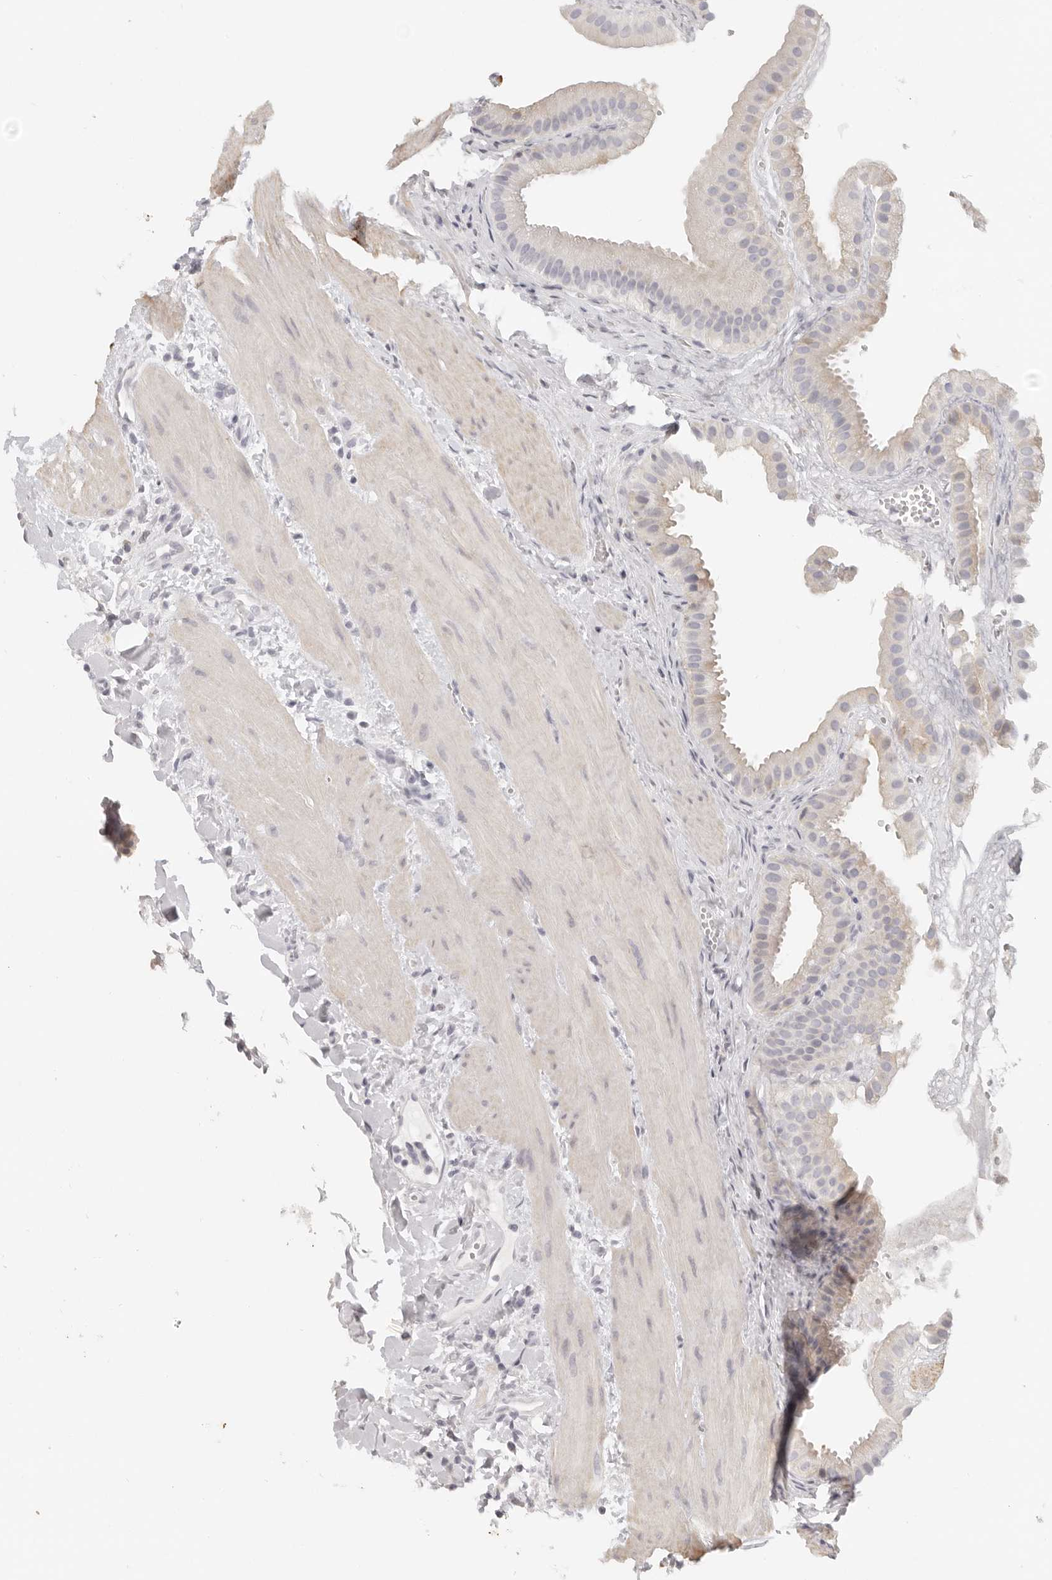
{"staining": {"intensity": "weak", "quantity": "25%-75%", "location": "cytoplasmic/membranous"}, "tissue": "gallbladder", "cell_type": "Glandular cells", "image_type": "normal", "snomed": [{"axis": "morphology", "description": "Normal tissue, NOS"}, {"axis": "topography", "description": "Gallbladder"}], "caption": "Immunohistochemical staining of benign human gallbladder demonstrates weak cytoplasmic/membranous protein staining in approximately 25%-75% of glandular cells. (DAB = brown stain, brightfield microscopy at high magnification).", "gene": "RXFP1", "patient": {"sex": "male", "age": 55}}